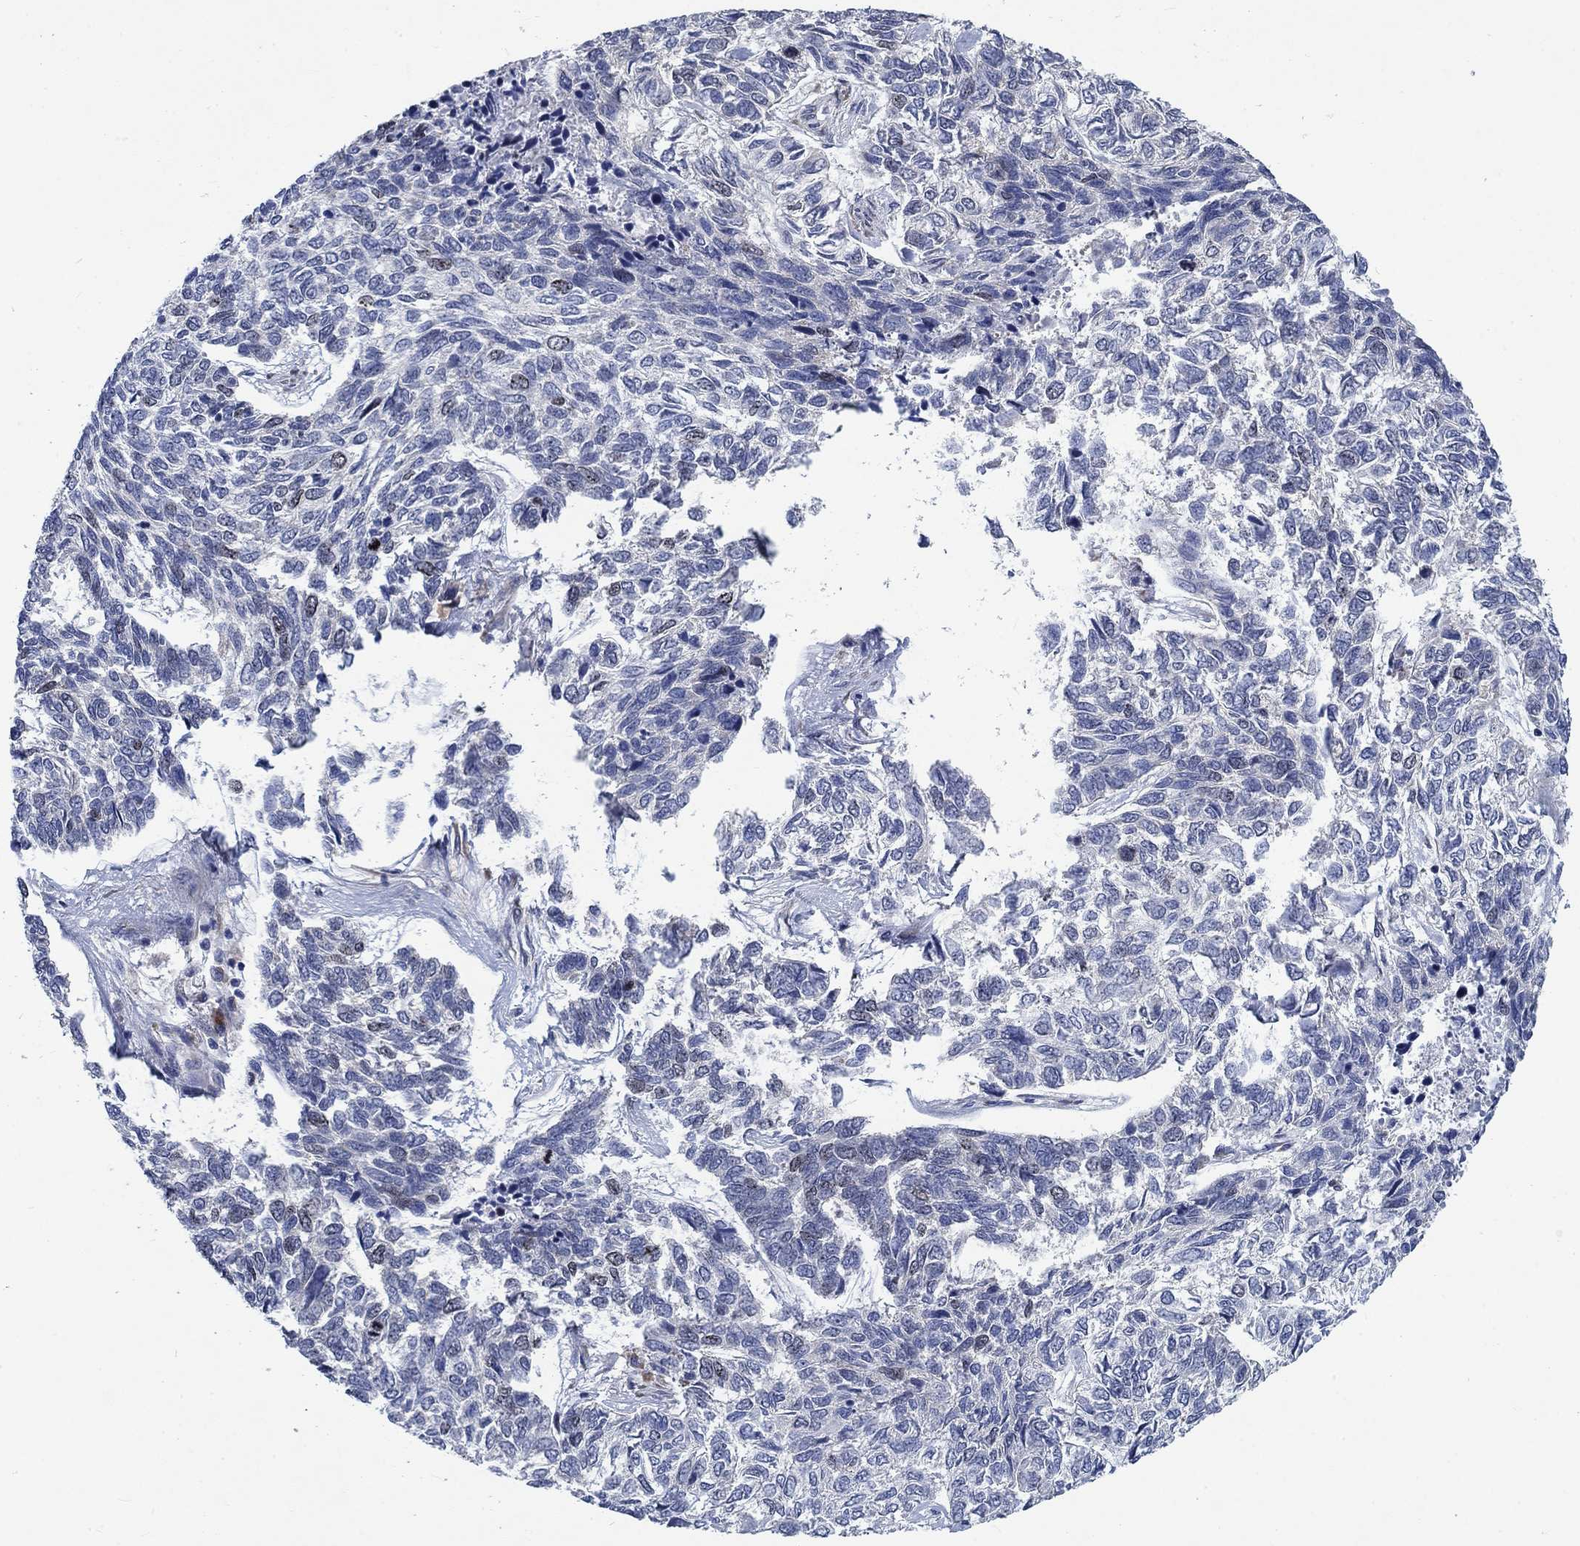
{"staining": {"intensity": "negative", "quantity": "none", "location": "none"}, "tissue": "skin cancer", "cell_type": "Tumor cells", "image_type": "cancer", "snomed": [{"axis": "morphology", "description": "Basal cell carcinoma"}, {"axis": "topography", "description": "Skin"}], "caption": "This is an immunohistochemistry (IHC) histopathology image of human basal cell carcinoma (skin). There is no positivity in tumor cells.", "gene": "MMP24", "patient": {"sex": "female", "age": 65}}